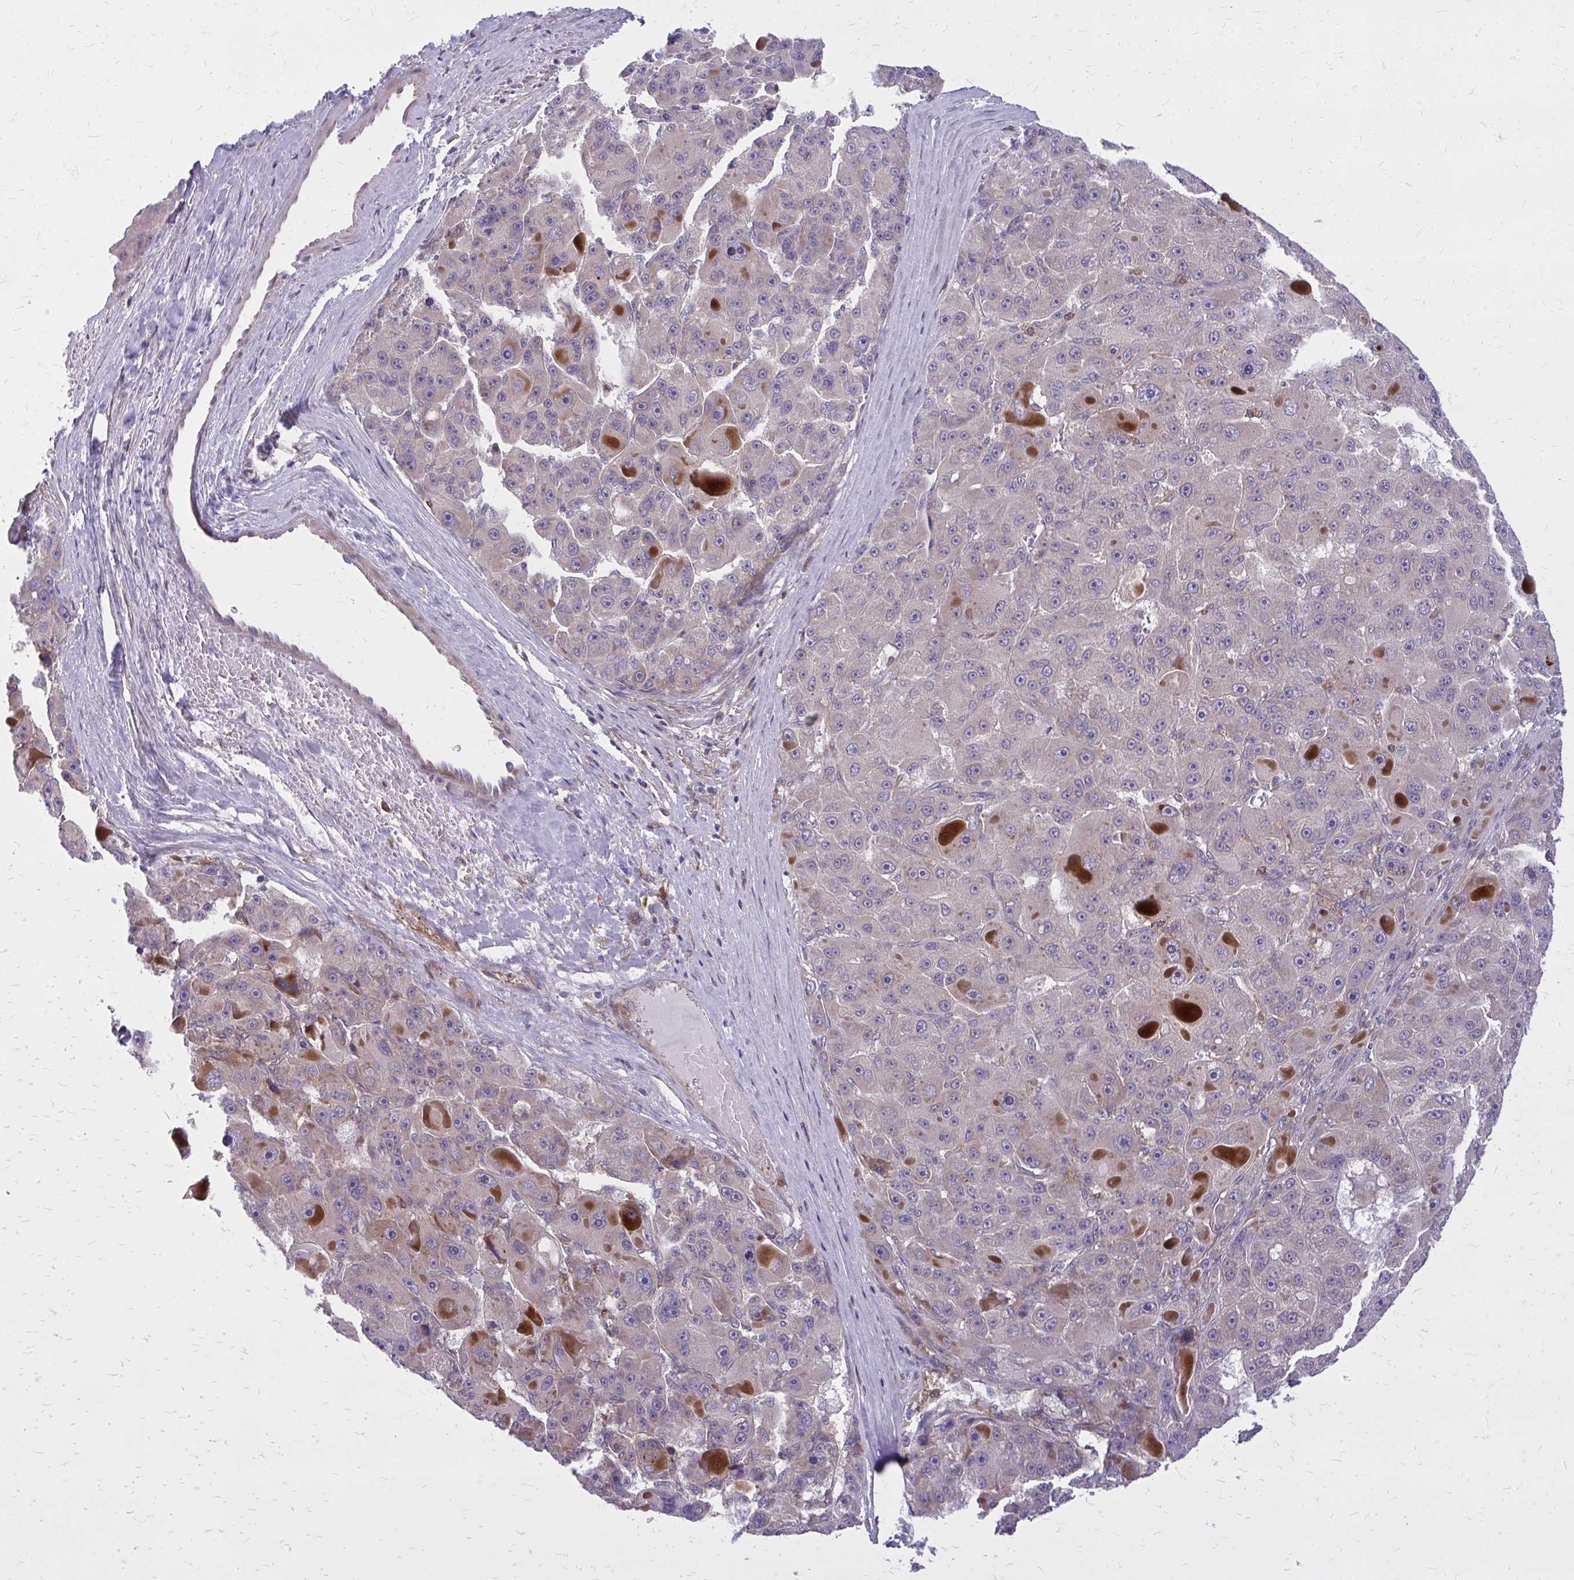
{"staining": {"intensity": "negative", "quantity": "none", "location": "none"}, "tissue": "liver cancer", "cell_type": "Tumor cells", "image_type": "cancer", "snomed": [{"axis": "morphology", "description": "Carcinoma, Hepatocellular, NOS"}, {"axis": "topography", "description": "Liver"}], "caption": "DAB immunohistochemical staining of hepatocellular carcinoma (liver) shows no significant positivity in tumor cells. (DAB immunohistochemistry visualized using brightfield microscopy, high magnification).", "gene": "OXNAD1", "patient": {"sex": "male", "age": 76}}